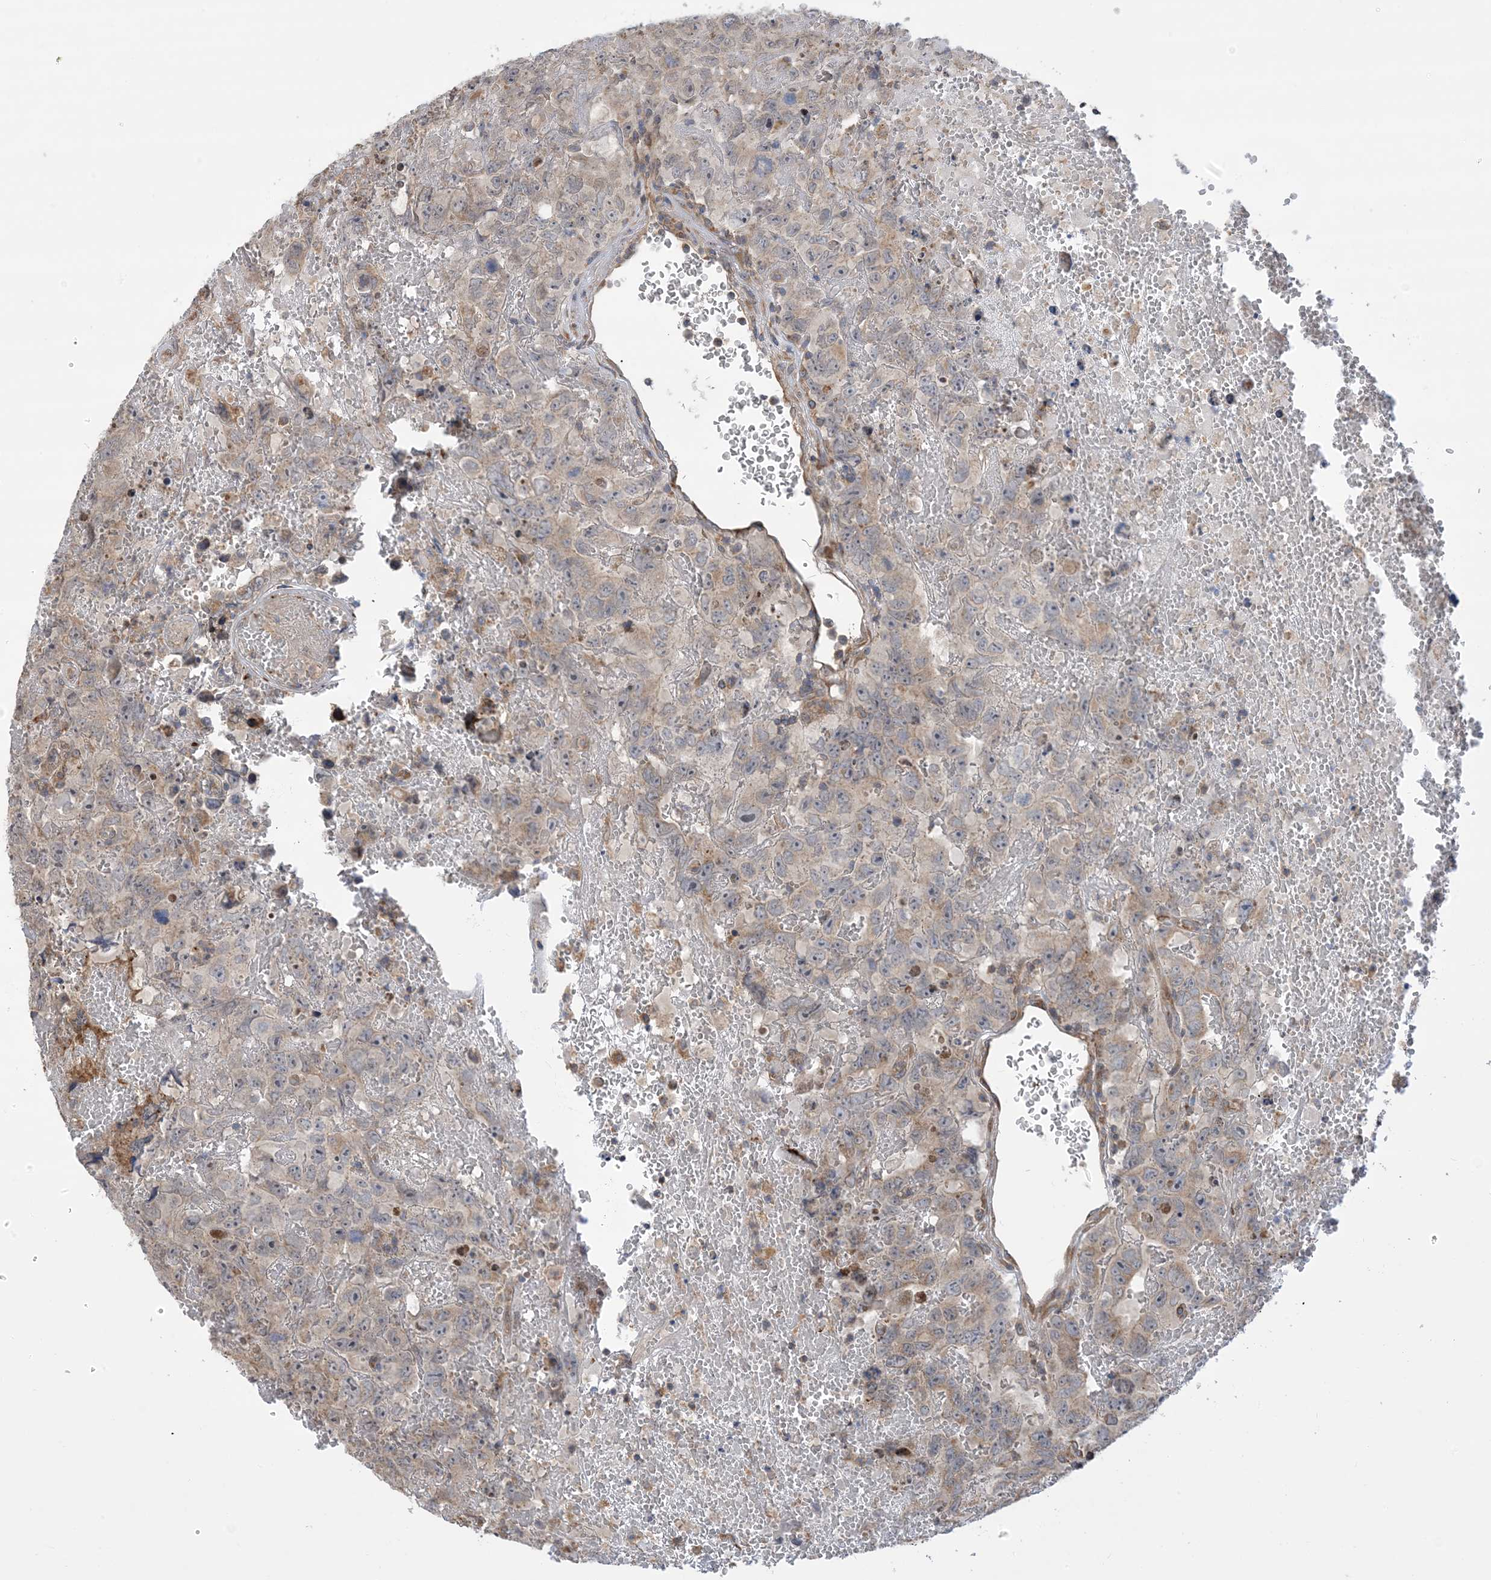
{"staining": {"intensity": "weak", "quantity": "<25%", "location": "cytoplasmic/membranous"}, "tissue": "testis cancer", "cell_type": "Tumor cells", "image_type": "cancer", "snomed": [{"axis": "morphology", "description": "Carcinoma, Embryonal, NOS"}, {"axis": "topography", "description": "Testis"}], "caption": "Tumor cells show no significant expression in testis cancer.", "gene": "CLEC16A", "patient": {"sex": "male", "age": 45}}